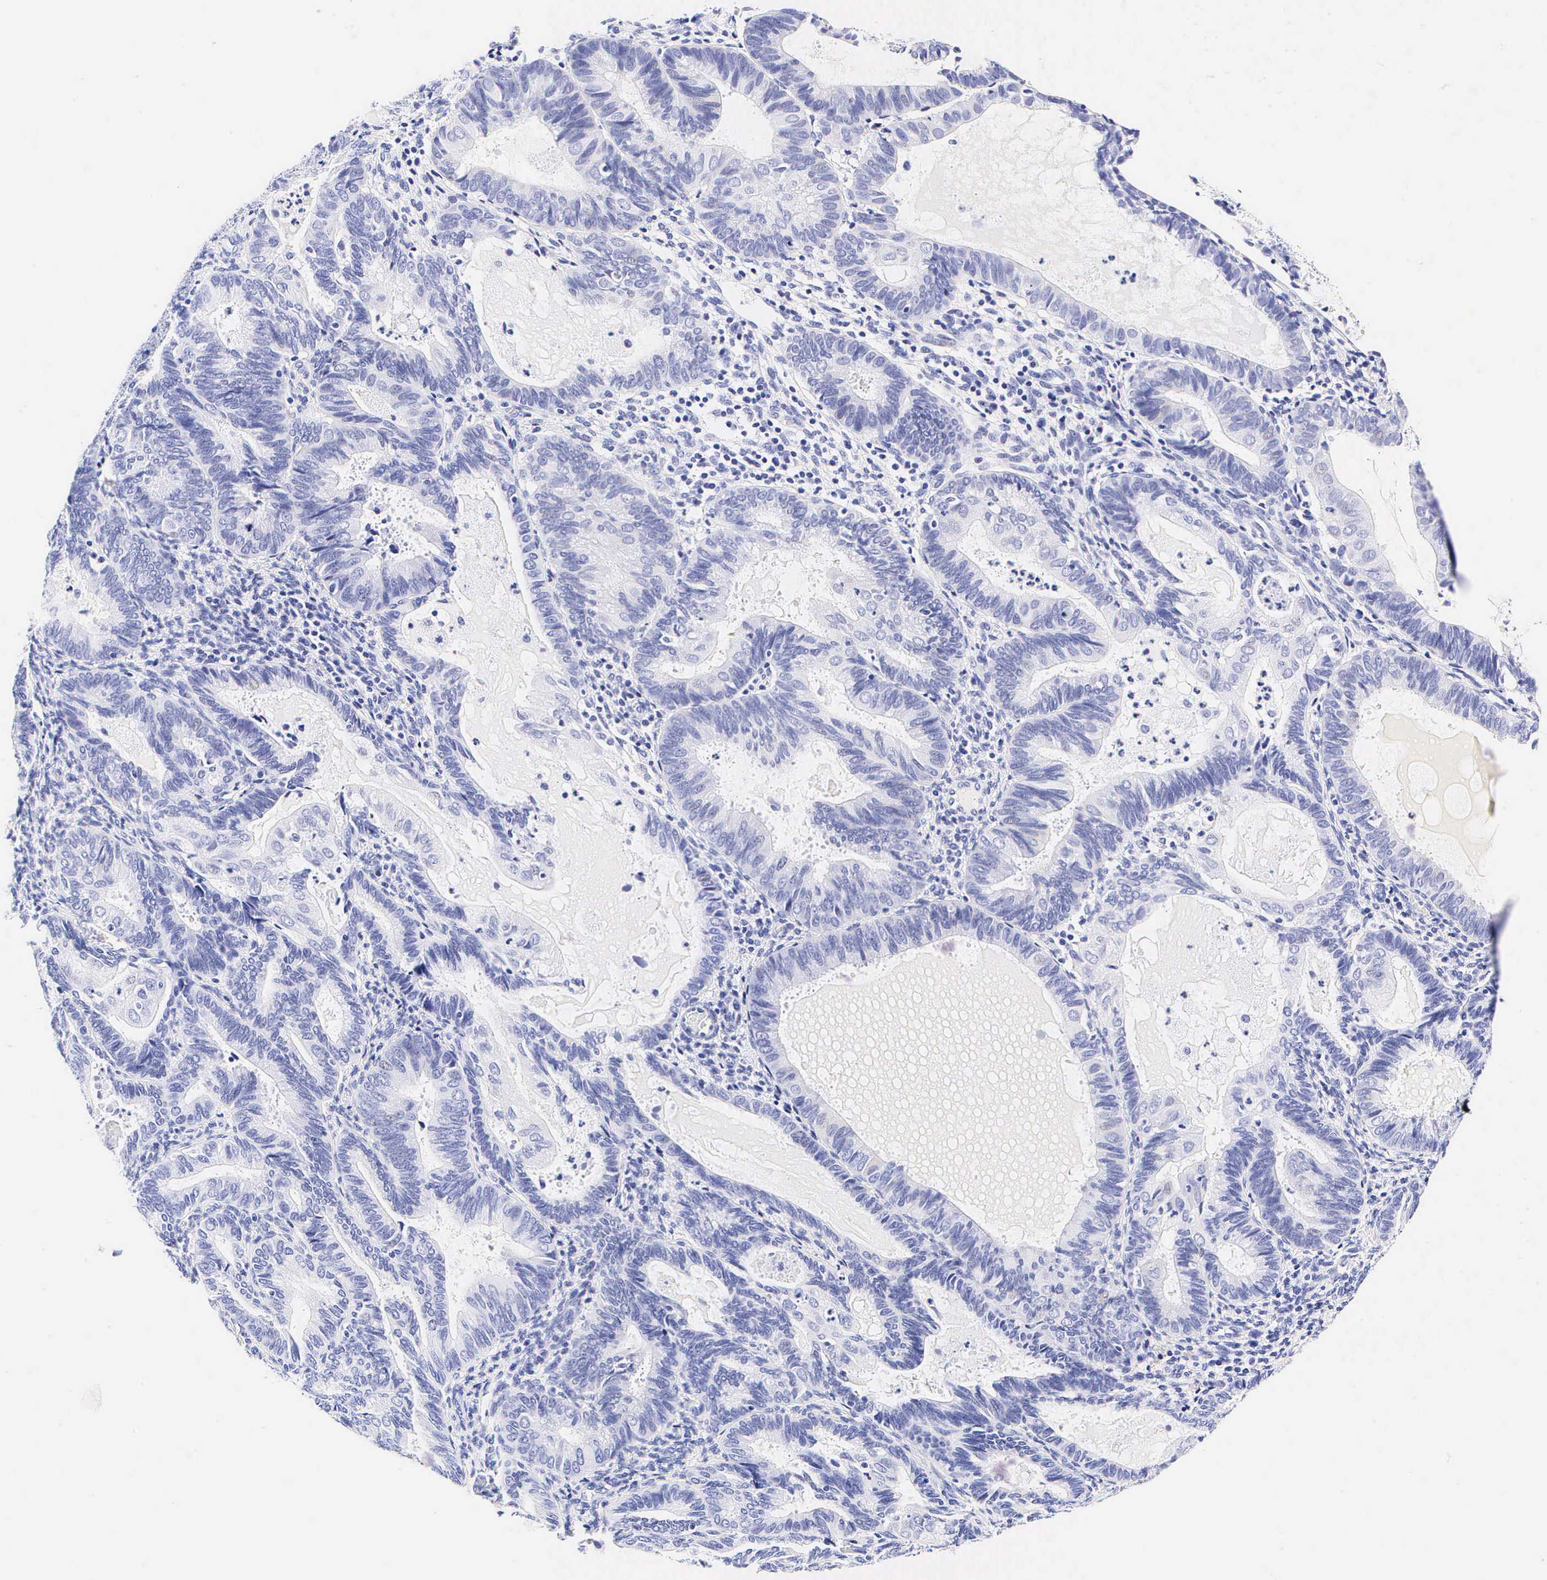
{"staining": {"intensity": "negative", "quantity": "none", "location": "none"}, "tissue": "endometrial cancer", "cell_type": "Tumor cells", "image_type": "cancer", "snomed": [{"axis": "morphology", "description": "Adenocarcinoma, NOS"}, {"axis": "topography", "description": "Endometrium"}], "caption": "The photomicrograph exhibits no significant expression in tumor cells of endometrial cancer (adenocarcinoma). (Brightfield microscopy of DAB (3,3'-diaminobenzidine) immunohistochemistry at high magnification).", "gene": "CALD1", "patient": {"sex": "female", "age": 63}}